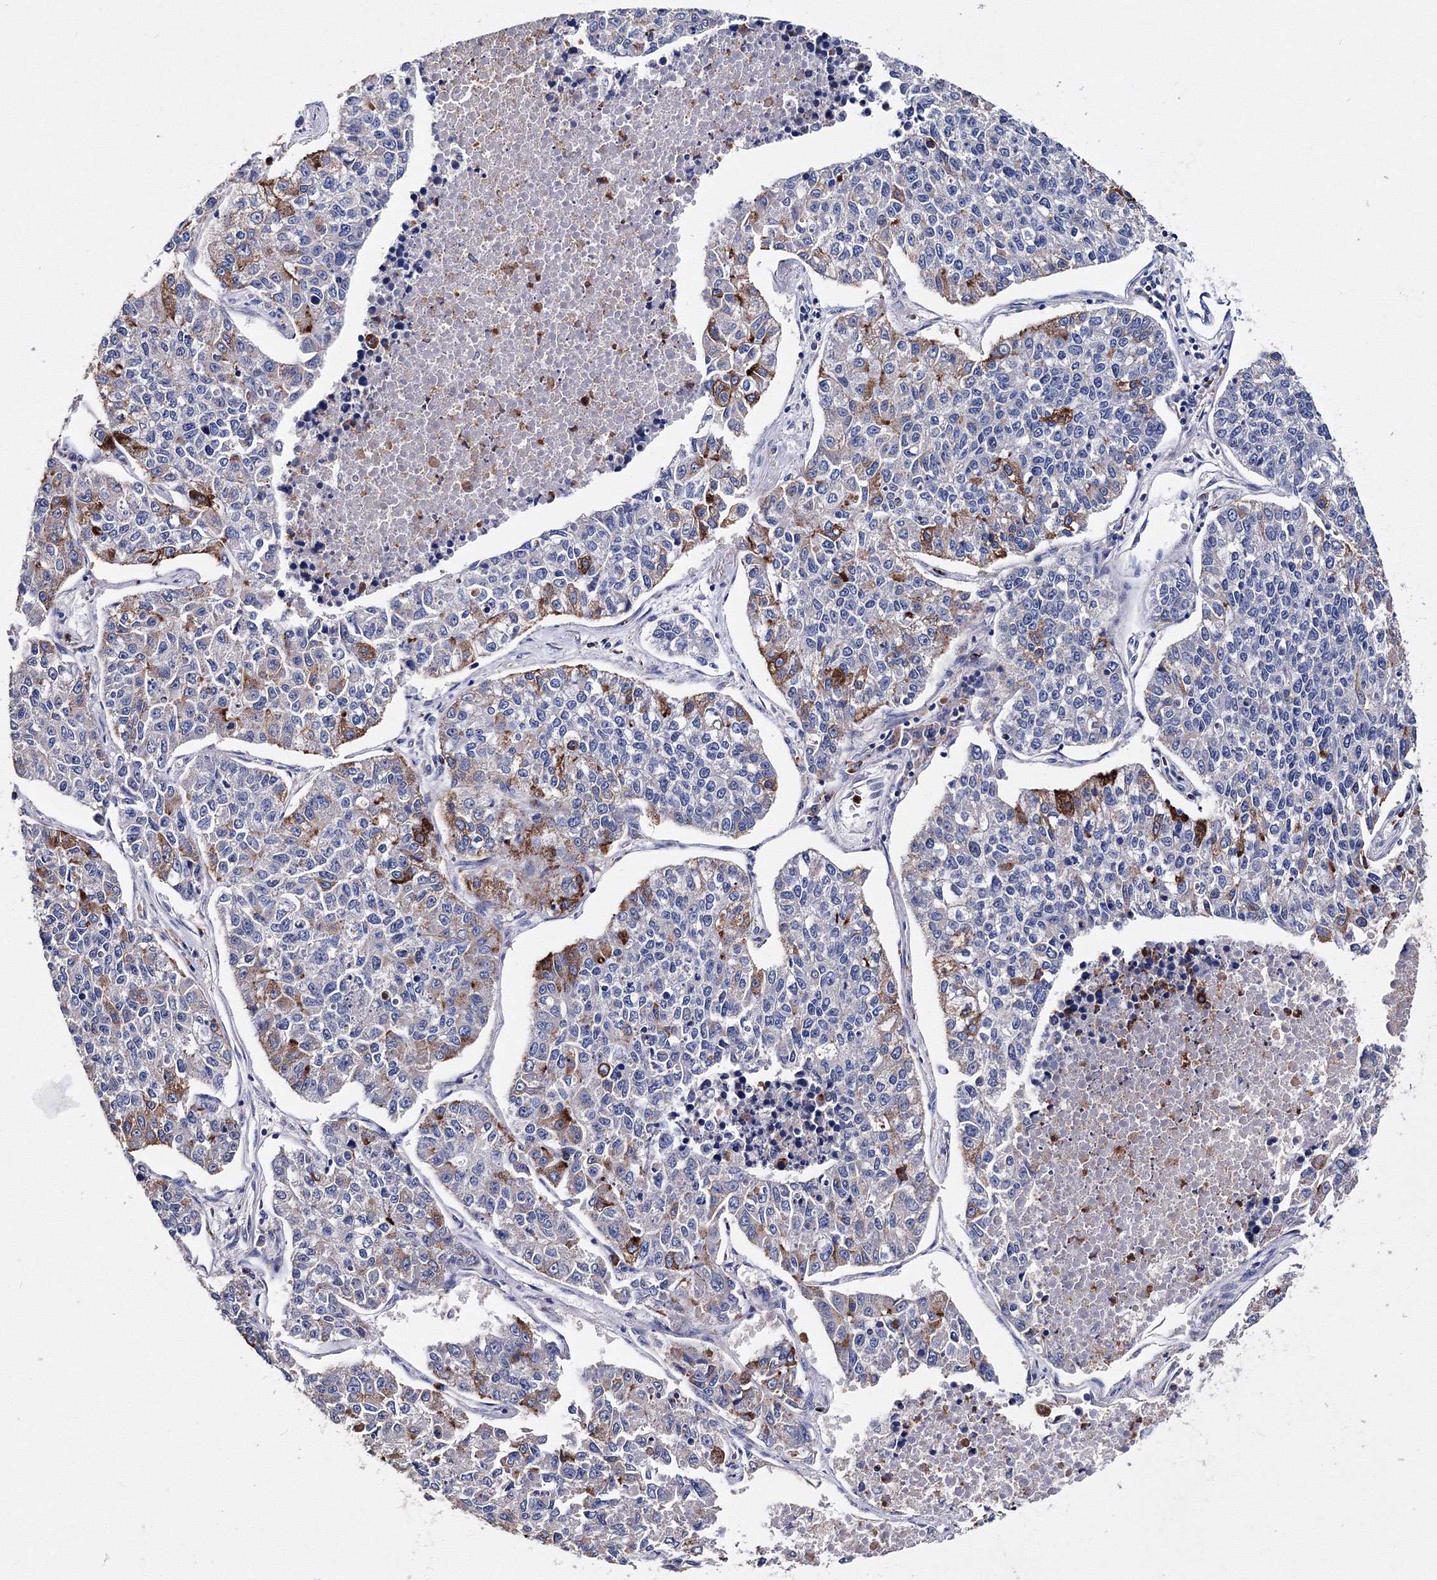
{"staining": {"intensity": "moderate", "quantity": "<25%", "location": "cytoplasmic/membranous"}, "tissue": "lung cancer", "cell_type": "Tumor cells", "image_type": "cancer", "snomed": [{"axis": "morphology", "description": "Adenocarcinoma, NOS"}, {"axis": "topography", "description": "Lung"}], "caption": "Protein expression analysis of human adenocarcinoma (lung) reveals moderate cytoplasmic/membranous positivity in about <25% of tumor cells.", "gene": "PHYKPL", "patient": {"sex": "male", "age": 49}}